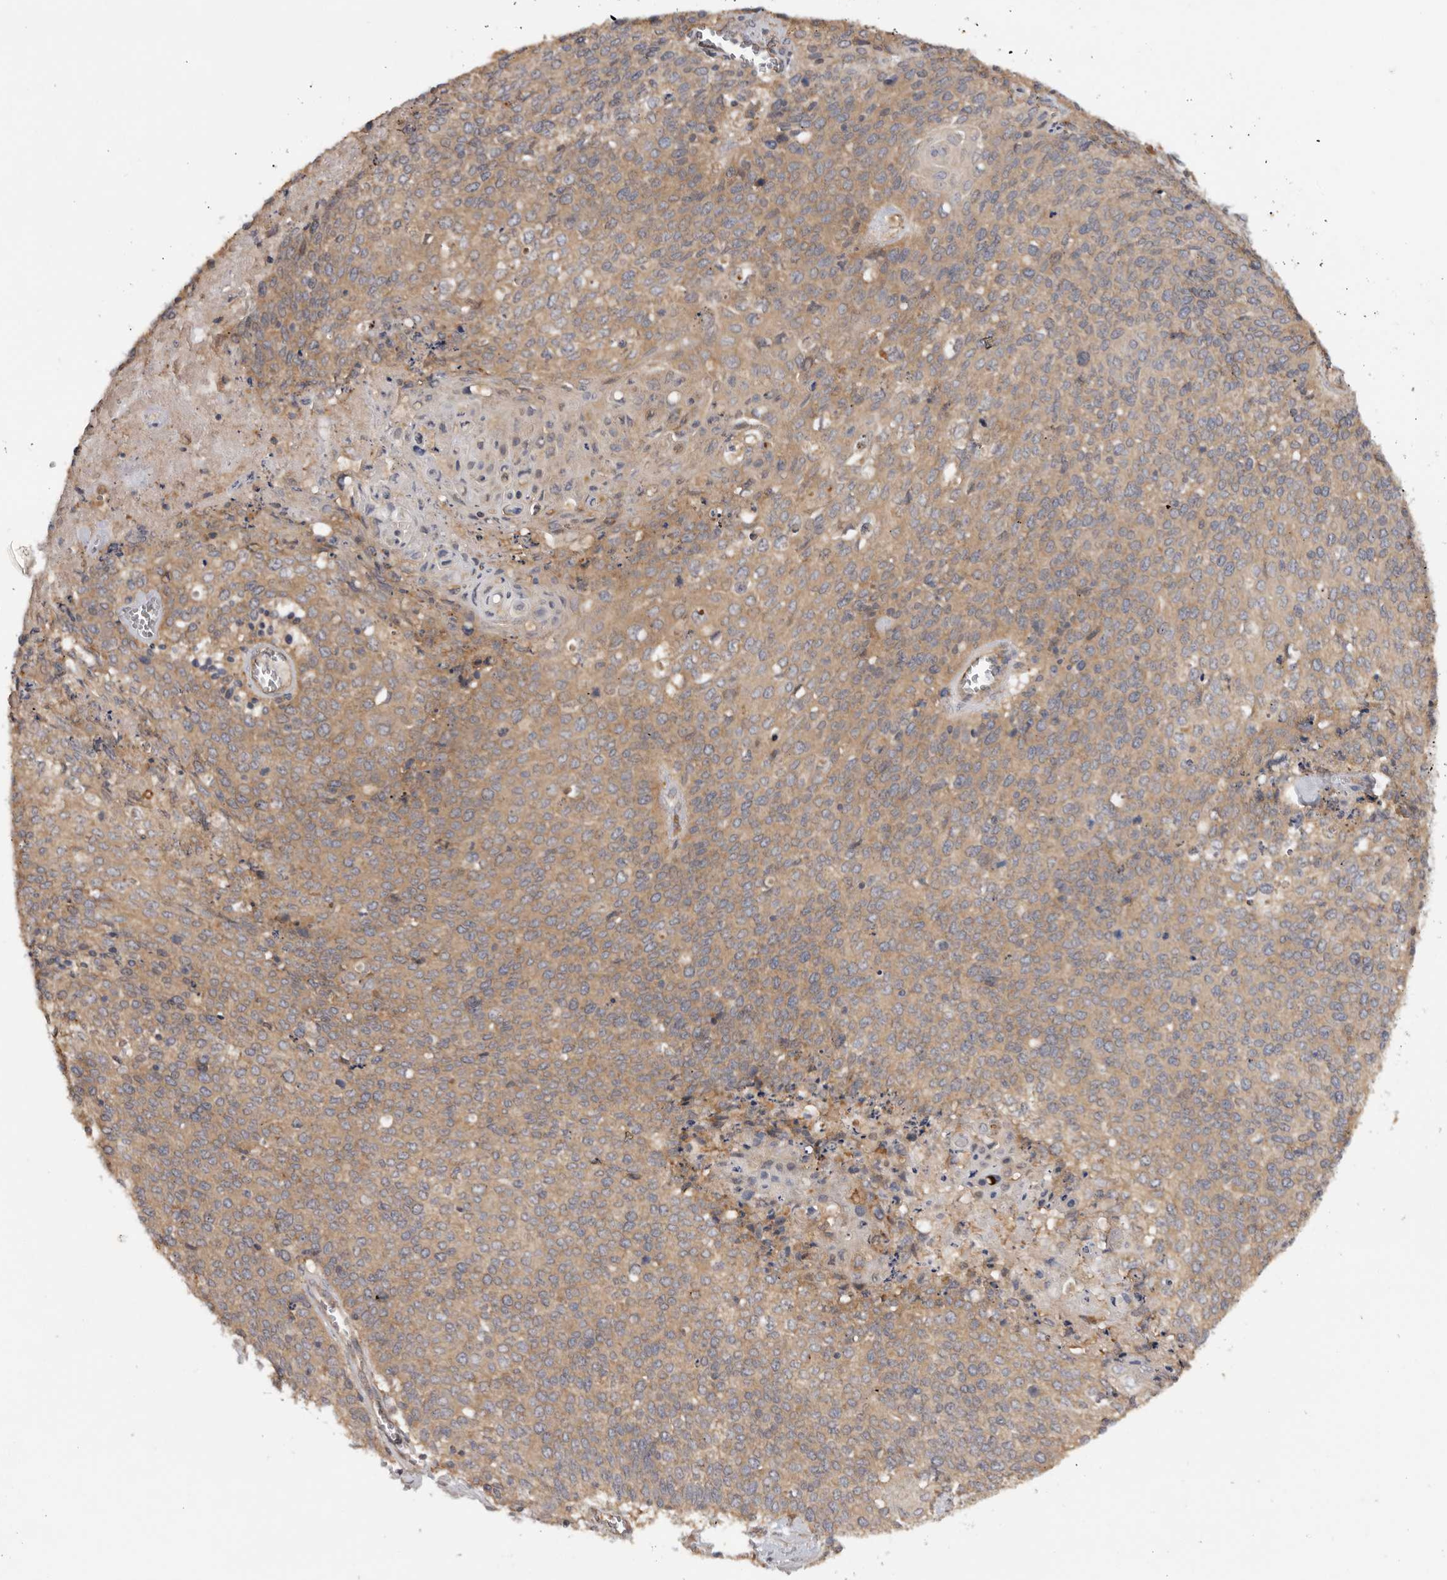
{"staining": {"intensity": "moderate", "quantity": ">75%", "location": "cytoplasmic/membranous"}, "tissue": "cervical cancer", "cell_type": "Tumor cells", "image_type": "cancer", "snomed": [{"axis": "morphology", "description": "Squamous cell carcinoma, NOS"}, {"axis": "topography", "description": "Cervix"}], "caption": "A photomicrograph showing moderate cytoplasmic/membranous positivity in about >75% of tumor cells in cervical cancer (squamous cell carcinoma), as visualized by brown immunohistochemical staining.", "gene": "PPP1R42", "patient": {"sex": "female", "age": 39}}